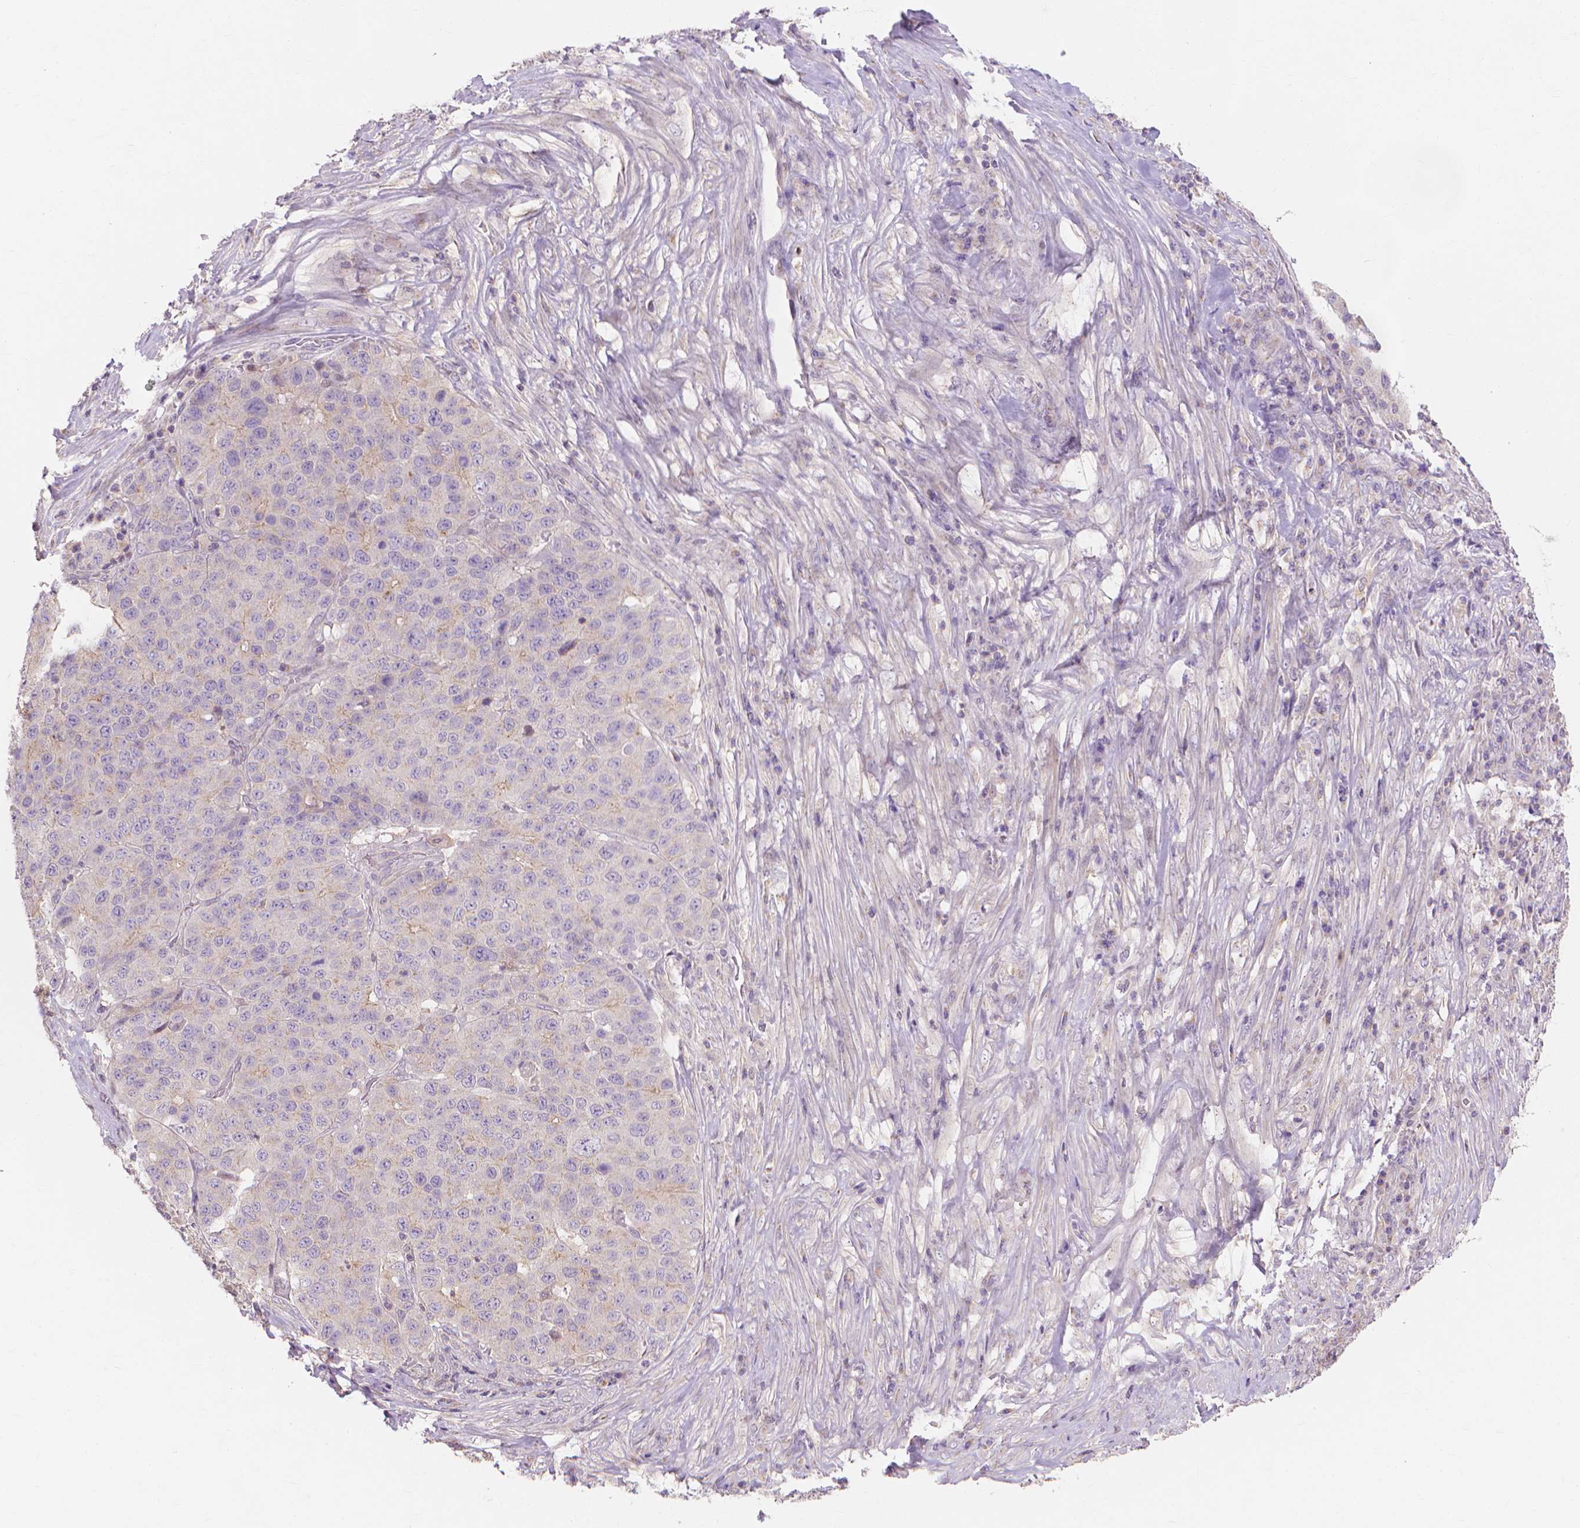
{"staining": {"intensity": "weak", "quantity": "<25%", "location": "cytoplasmic/membranous"}, "tissue": "stomach cancer", "cell_type": "Tumor cells", "image_type": "cancer", "snomed": [{"axis": "morphology", "description": "Adenocarcinoma, NOS"}, {"axis": "topography", "description": "Stomach"}], "caption": "High magnification brightfield microscopy of stomach adenocarcinoma stained with DAB (3,3'-diaminobenzidine) (brown) and counterstained with hematoxylin (blue): tumor cells show no significant positivity.", "gene": "PRDM13", "patient": {"sex": "male", "age": 71}}